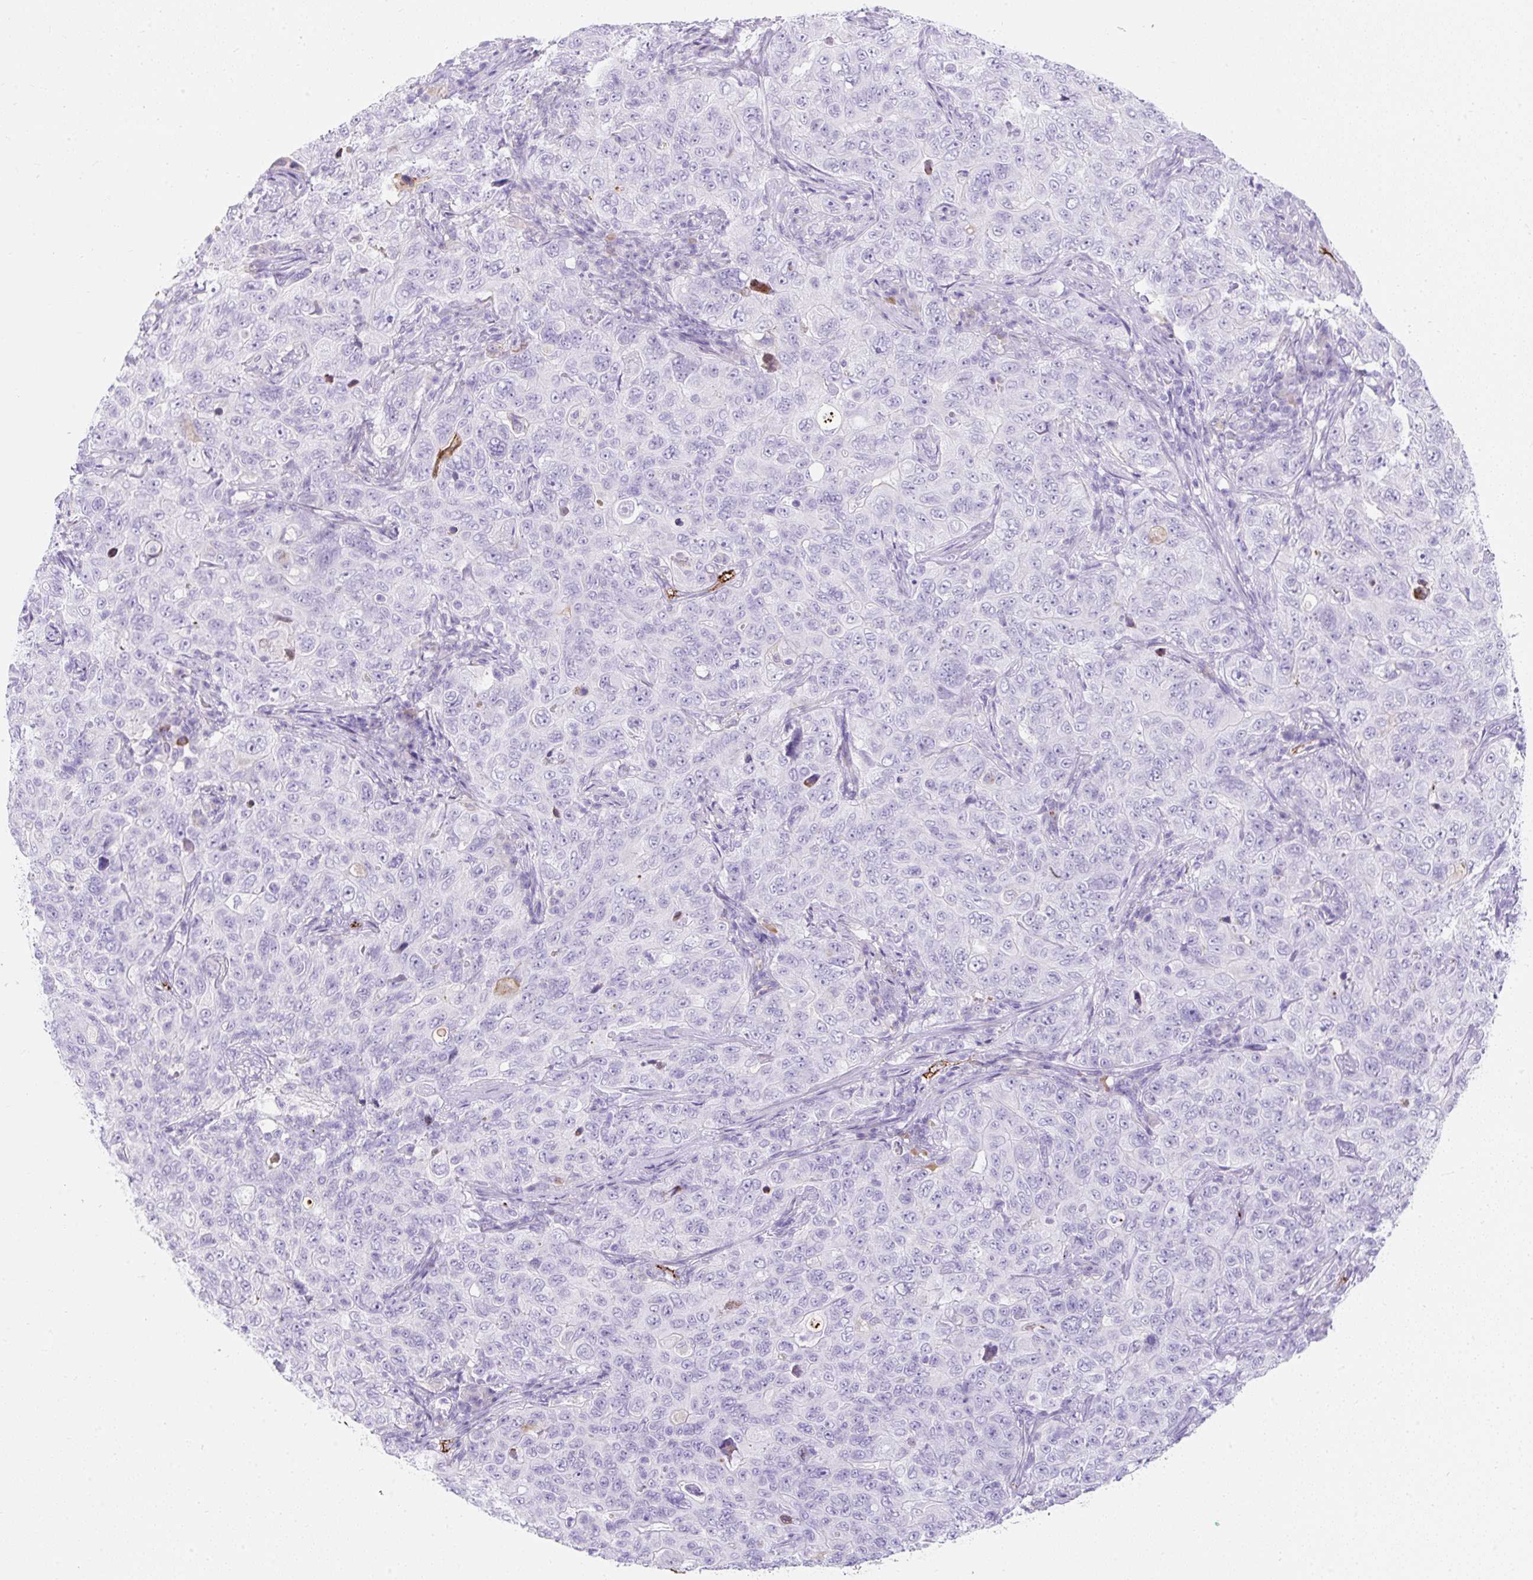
{"staining": {"intensity": "negative", "quantity": "none", "location": "none"}, "tissue": "pancreatic cancer", "cell_type": "Tumor cells", "image_type": "cancer", "snomed": [{"axis": "morphology", "description": "Adenocarcinoma, NOS"}, {"axis": "topography", "description": "Pancreas"}], "caption": "There is no significant staining in tumor cells of pancreatic cancer. (DAB (3,3'-diaminobenzidine) immunohistochemistry visualized using brightfield microscopy, high magnification).", "gene": "APOC4-APOC2", "patient": {"sex": "male", "age": 68}}